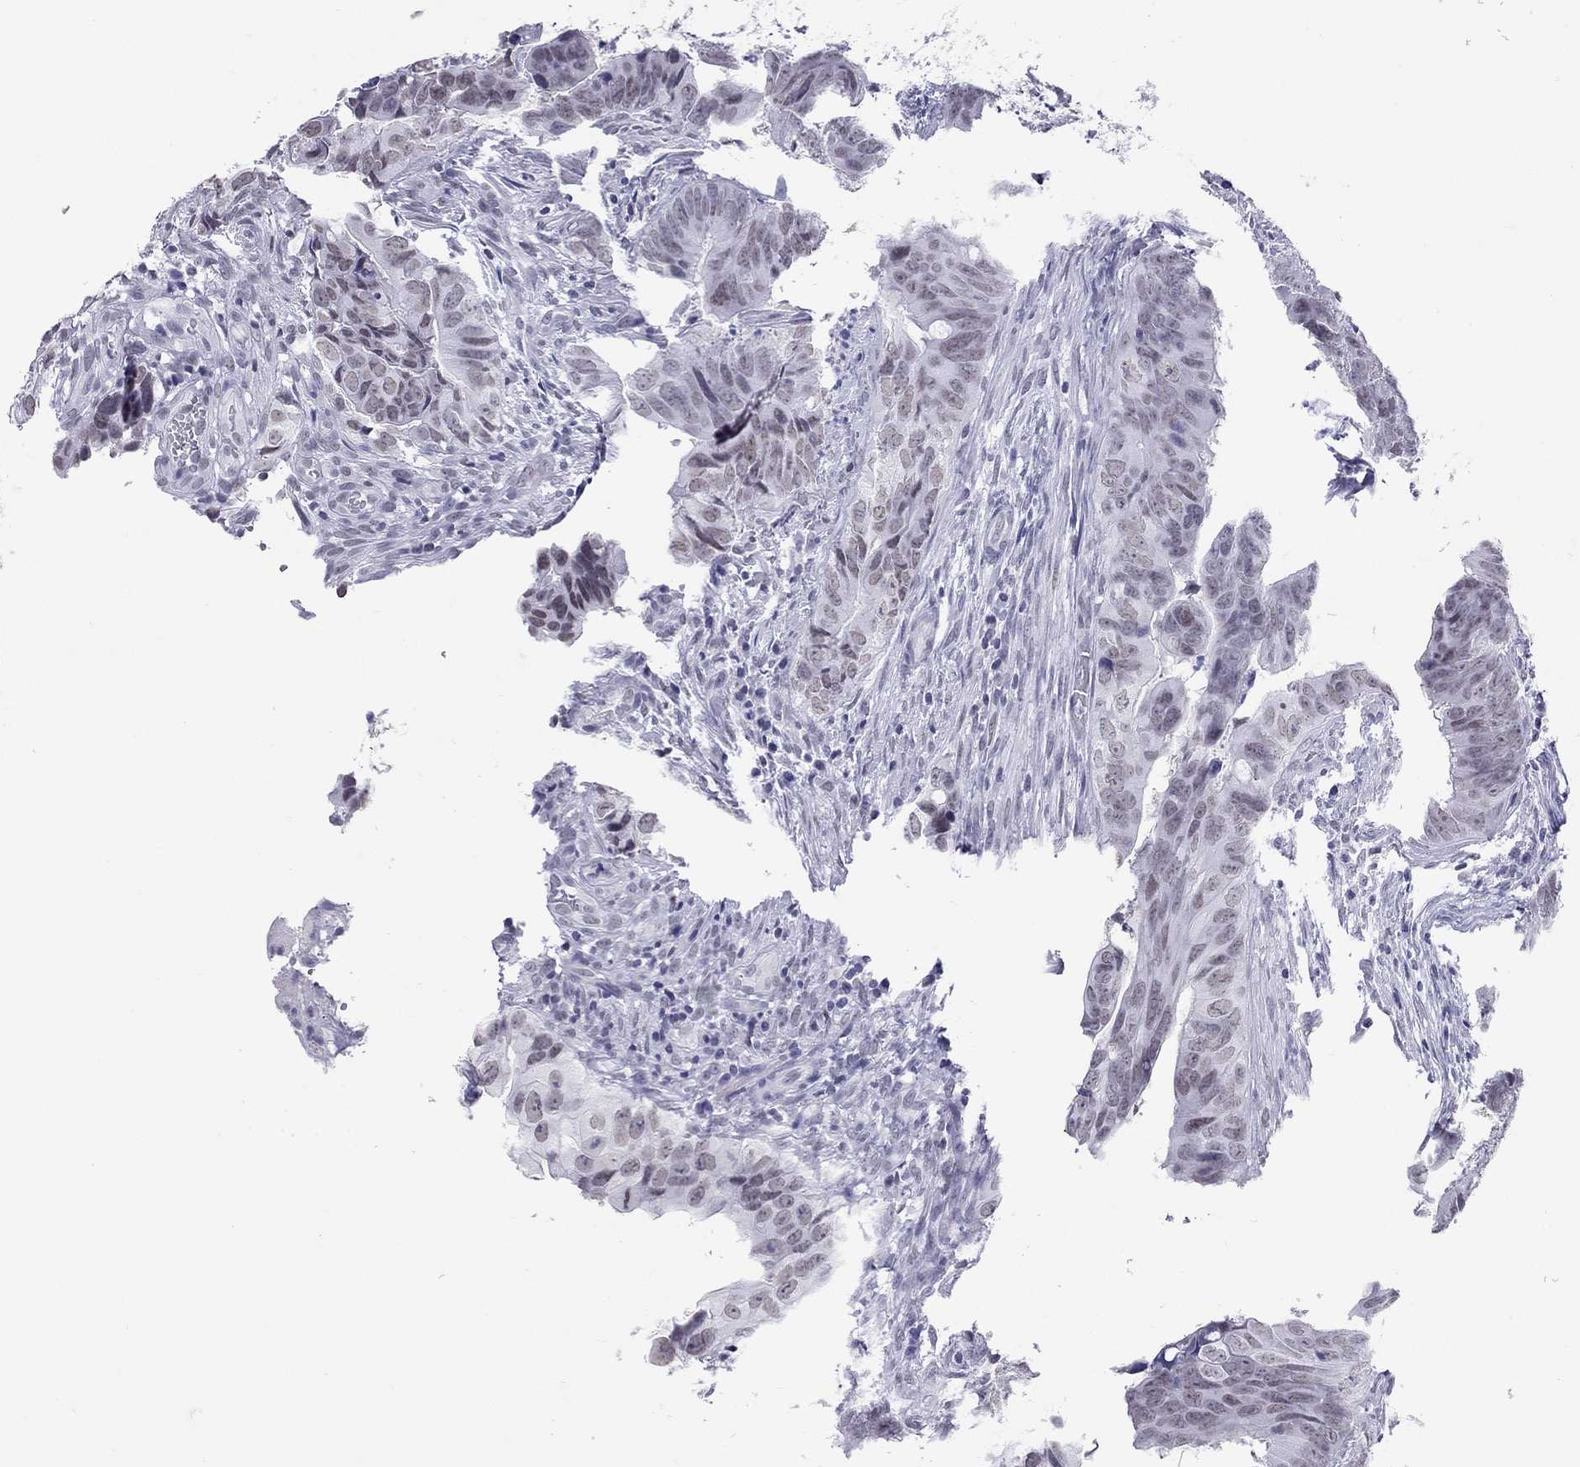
{"staining": {"intensity": "negative", "quantity": "none", "location": "none"}, "tissue": "colorectal cancer", "cell_type": "Tumor cells", "image_type": "cancer", "snomed": [{"axis": "morphology", "description": "Adenocarcinoma, NOS"}, {"axis": "topography", "description": "Colon"}], "caption": "Immunohistochemistry of human adenocarcinoma (colorectal) exhibits no expression in tumor cells.", "gene": "JHY", "patient": {"sex": "female", "age": 82}}